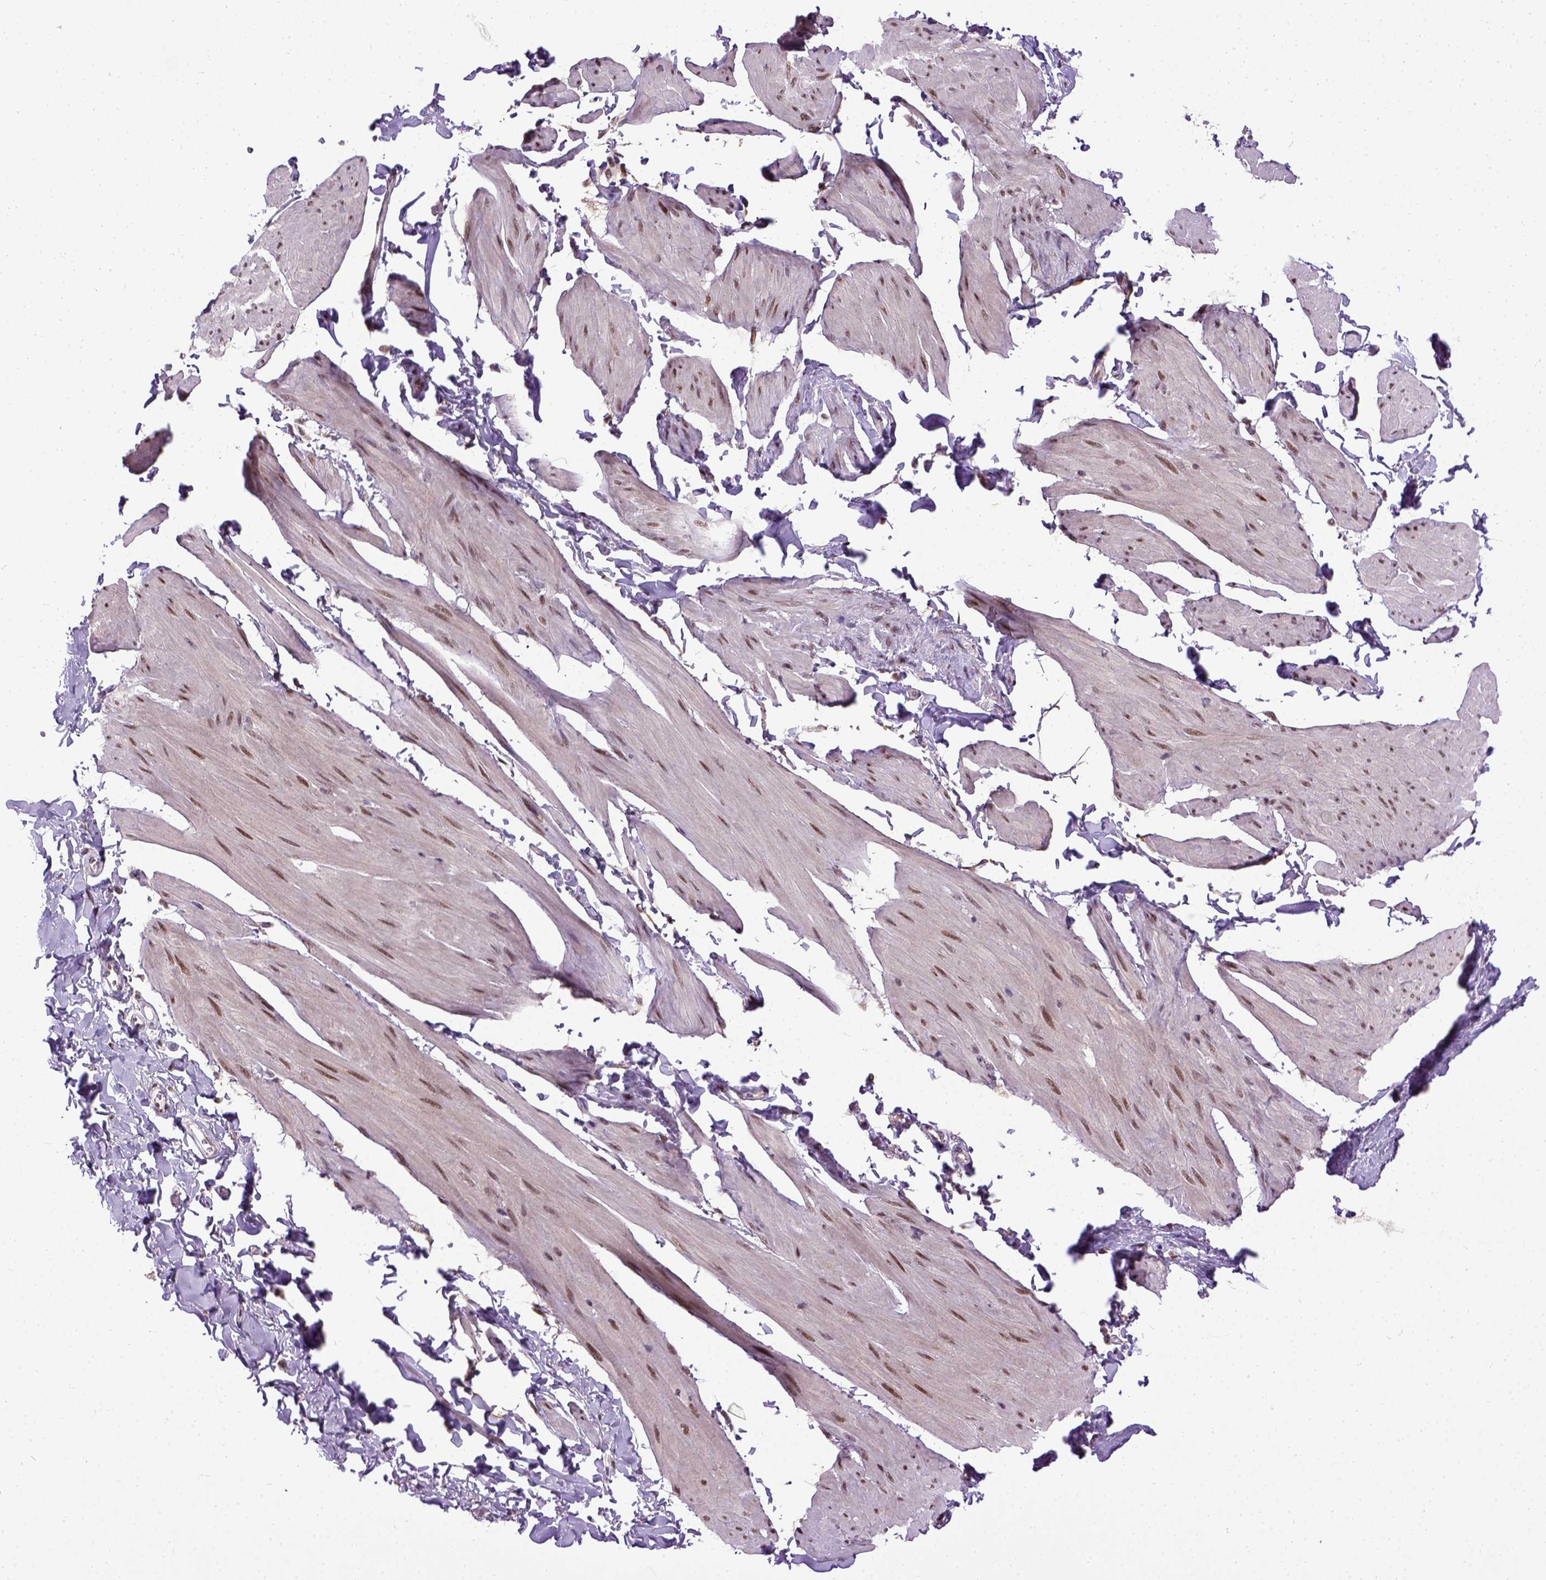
{"staining": {"intensity": "moderate", "quantity": ">75%", "location": "nuclear"}, "tissue": "smooth muscle", "cell_type": "Smooth muscle cells", "image_type": "normal", "snomed": [{"axis": "morphology", "description": "Normal tissue, NOS"}, {"axis": "topography", "description": "Adipose tissue"}, {"axis": "topography", "description": "Smooth muscle"}, {"axis": "topography", "description": "Peripheral nerve tissue"}], "caption": "Smooth muscle stained with DAB immunohistochemistry reveals medium levels of moderate nuclear positivity in about >75% of smooth muscle cells.", "gene": "UBA3", "patient": {"sex": "male", "age": 83}}